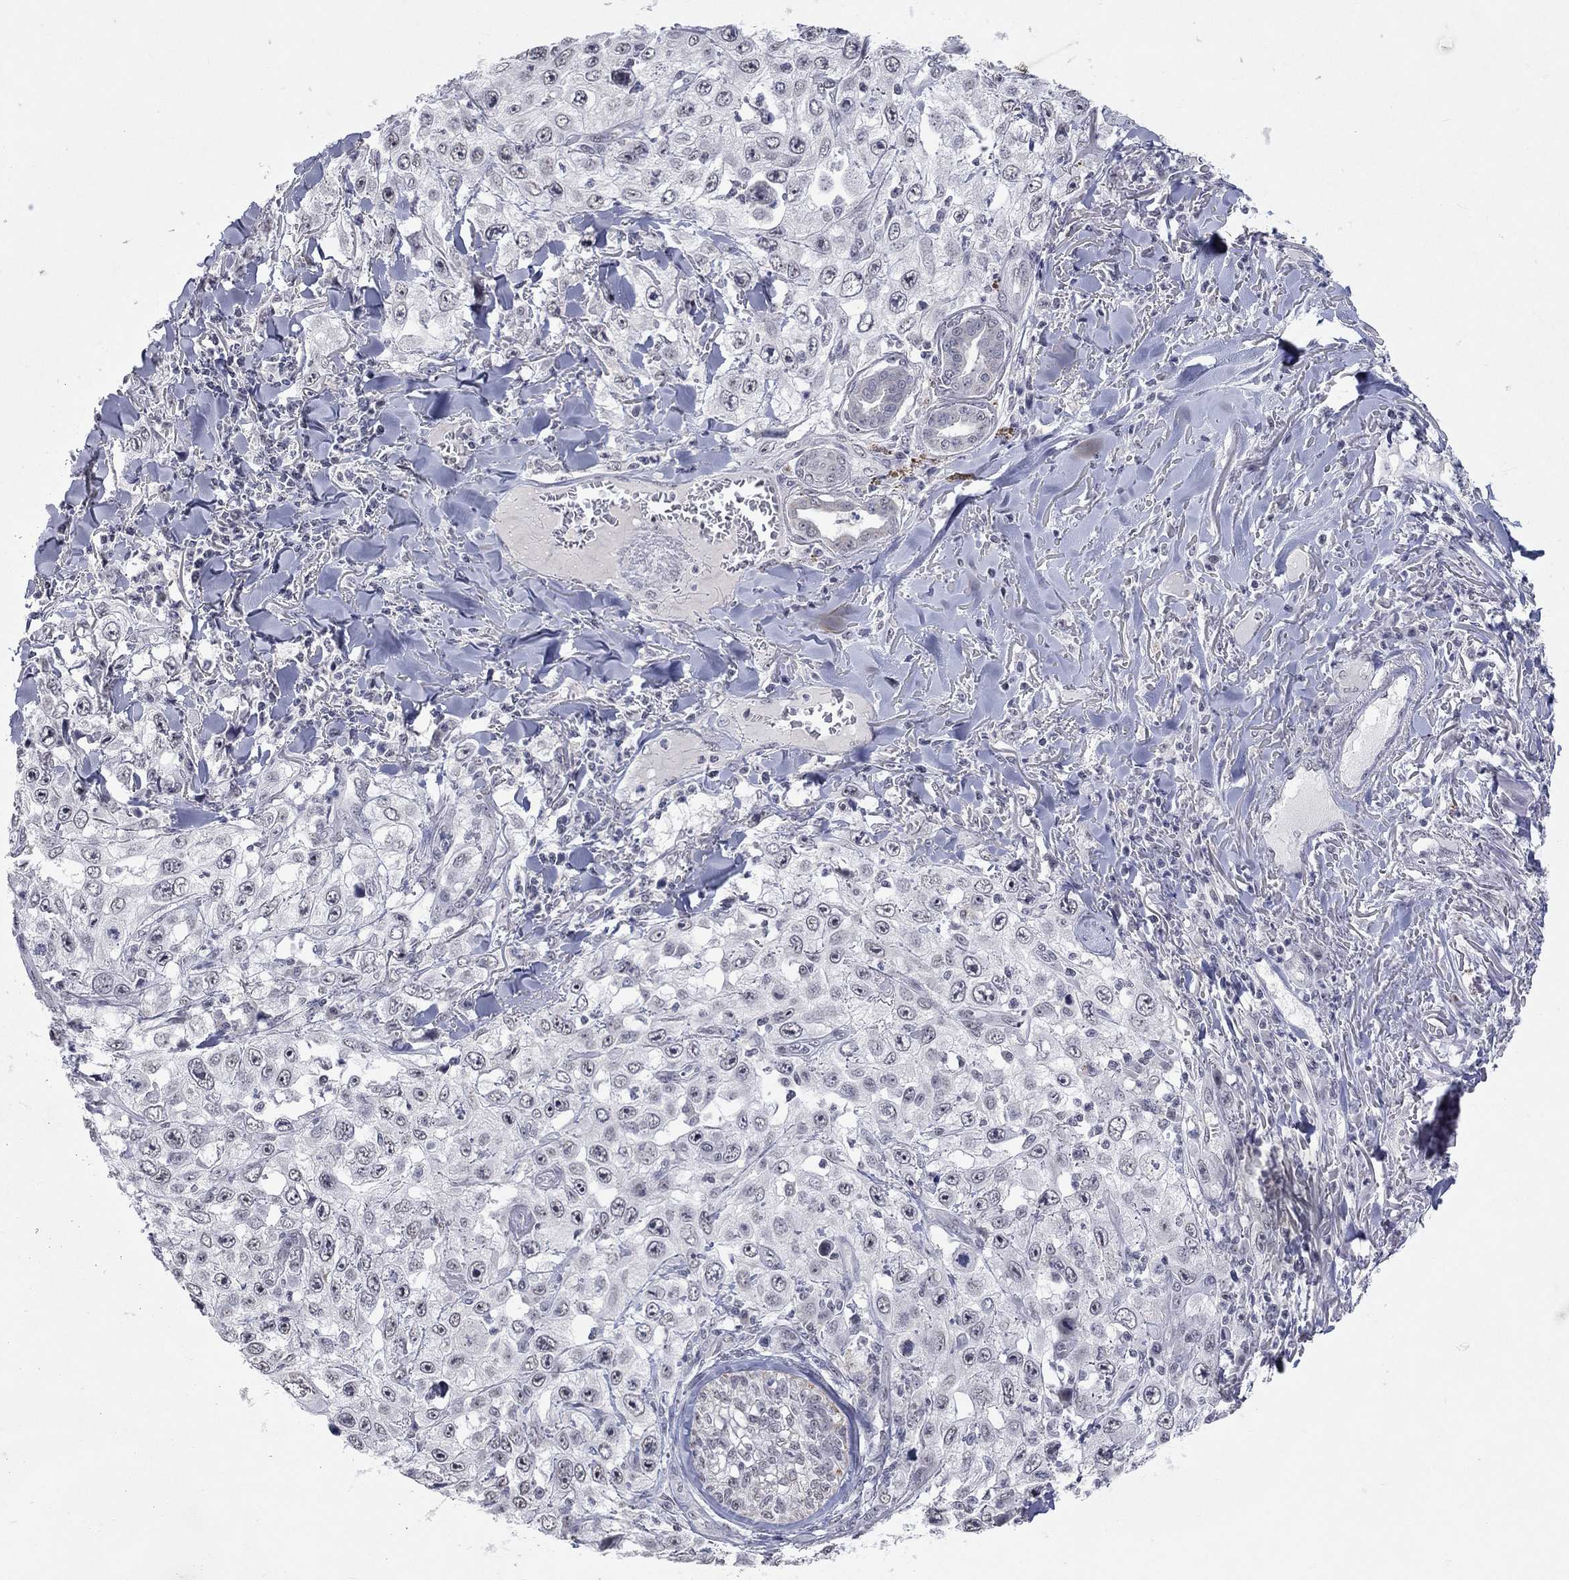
{"staining": {"intensity": "negative", "quantity": "none", "location": "none"}, "tissue": "skin cancer", "cell_type": "Tumor cells", "image_type": "cancer", "snomed": [{"axis": "morphology", "description": "Squamous cell carcinoma, NOS"}, {"axis": "topography", "description": "Skin"}], "caption": "This is an immunohistochemistry (IHC) micrograph of skin cancer. There is no positivity in tumor cells.", "gene": "TMEM143", "patient": {"sex": "male", "age": 82}}